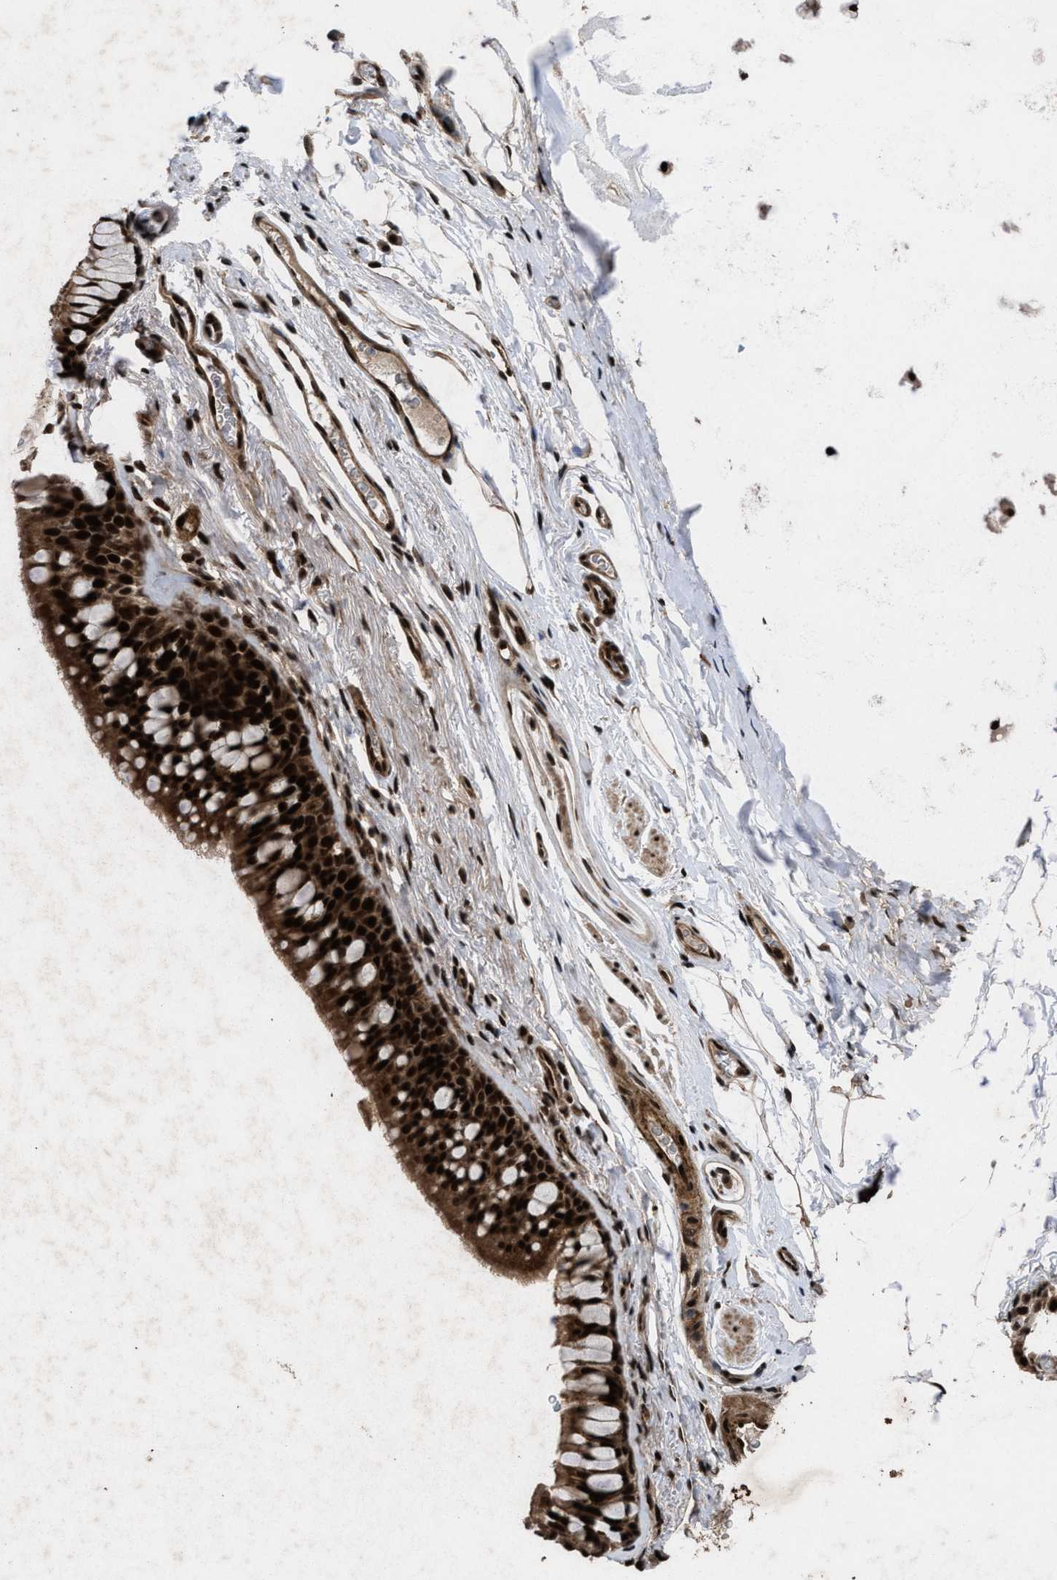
{"staining": {"intensity": "strong", "quantity": ">75%", "location": "cytoplasmic/membranous,nuclear"}, "tissue": "bronchus", "cell_type": "Respiratory epithelial cells", "image_type": "normal", "snomed": [{"axis": "morphology", "description": "Normal tissue, NOS"}, {"axis": "topography", "description": "Cartilage tissue"}, {"axis": "topography", "description": "Bronchus"}], "caption": "Protein staining of unremarkable bronchus displays strong cytoplasmic/membranous,nuclear staining in approximately >75% of respiratory epithelial cells. Using DAB (3,3'-diaminobenzidine) (brown) and hematoxylin (blue) stains, captured at high magnification using brightfield microscopy.", "gene": "WIZ", "patient": {"sex": "female", "age": 53}}